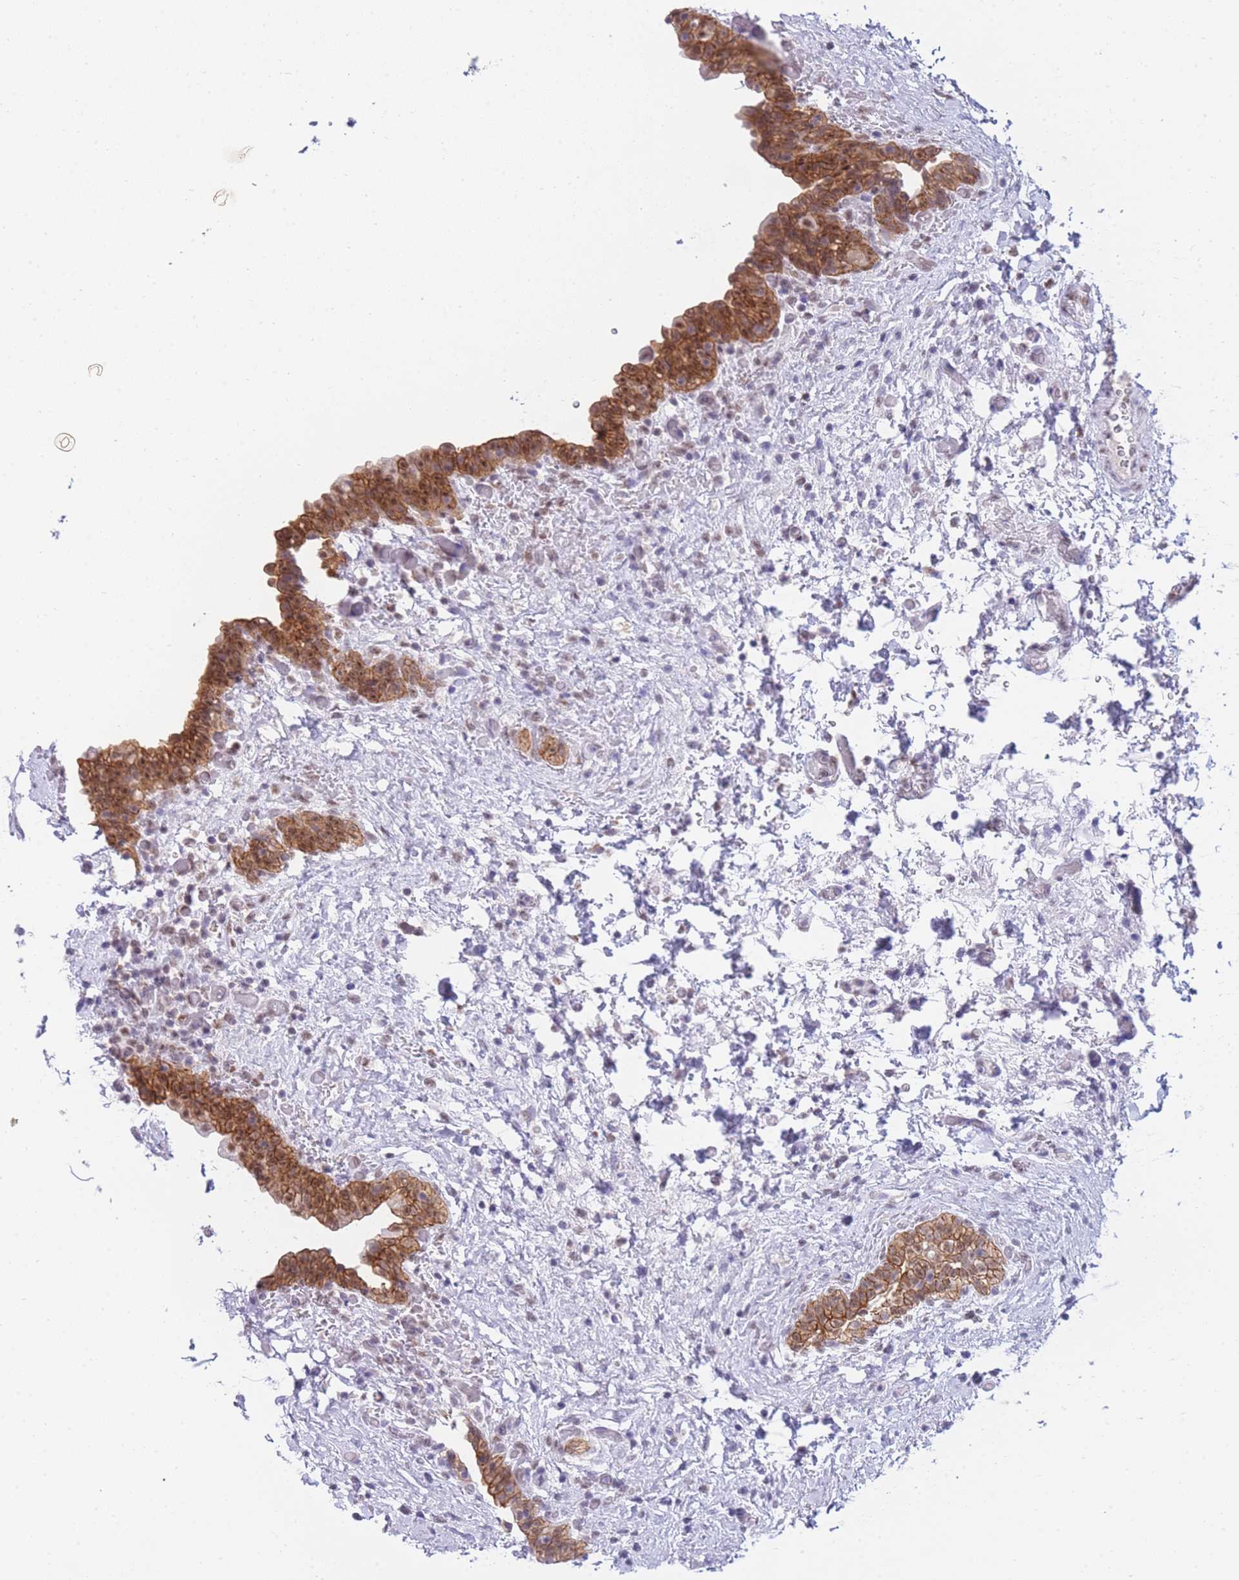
{"staining": {"intensity": "strong", "quantity": ">75%", "location": "cytoplasmic/membranous,nuclear"}, "tissue": "urinary bladder", "cell_type": "Urothelial cells", "image_type": "normal", "snomed": [{"axis": "morphology", "description": "Normal tissue, NOS"}, {"axis": "topography", "description": "Urinary bladder"}], "caption": "DAB (3,3'-diaminobenzidine) immunohistochemical staining of normal human urinary bladder demonstrates strong cytoplasmic/membranous,nuclear protein expression in approximately >75% of urothelial cells.", "gene": "FRAT2", "patient": {"sex": "male", "age": 69}}